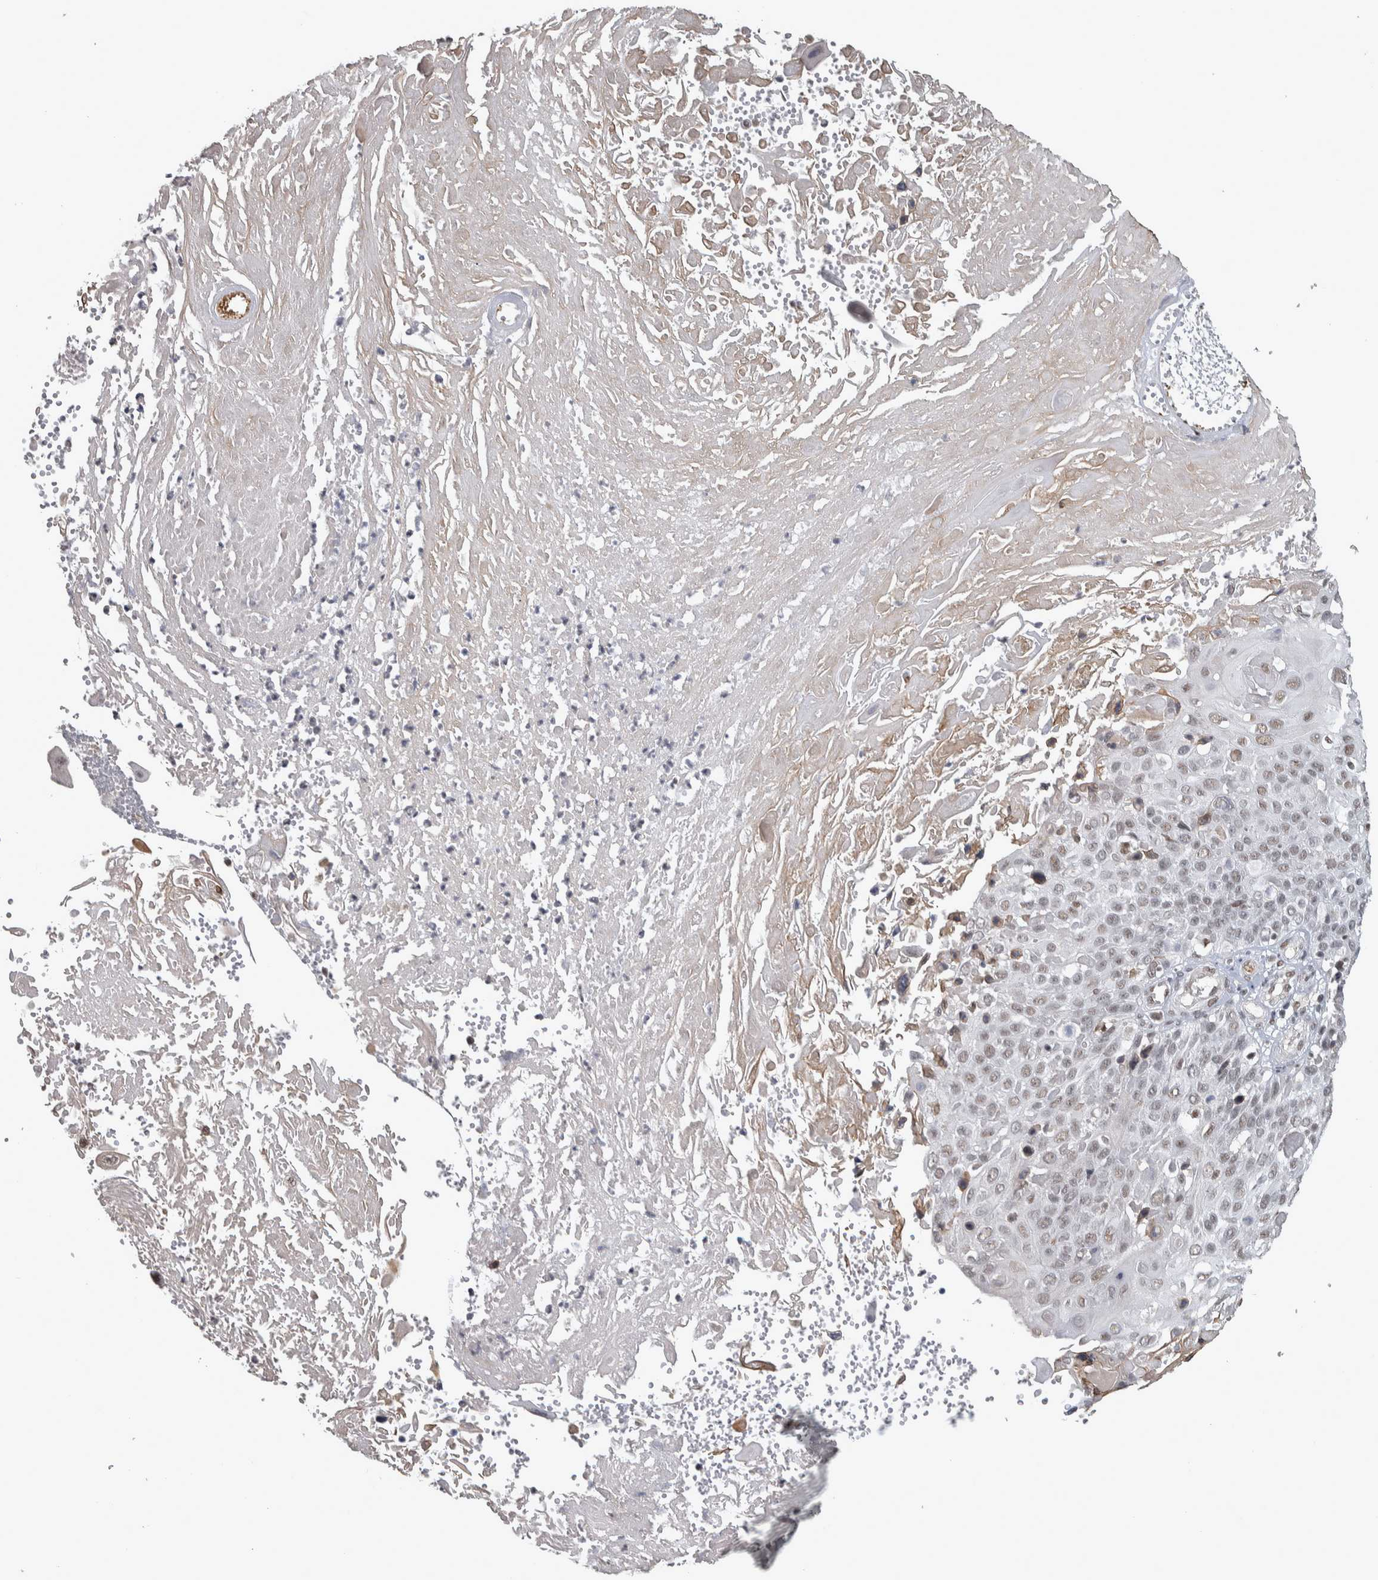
{"staining": {"intensity": "weak", "quantity": ">75%", "location": "nuclear"}, "tissue": "cervical cancer", "cell_type": "Tumor cells", "image_type": "cancer", "snomed": [{"axis": "morphology", "description": "Squamous cell carcinoma, NOS"}, {"axis": "topography", "description": "Cervix"}], "caption": "Immunohistochemical staining of squamous cell carcinoma (cervical) exhibits weak nuclear protein expression in about >75% of tumor cells.", "gene": "DDX42", "patient": {"sex": "female", "age": 74}}